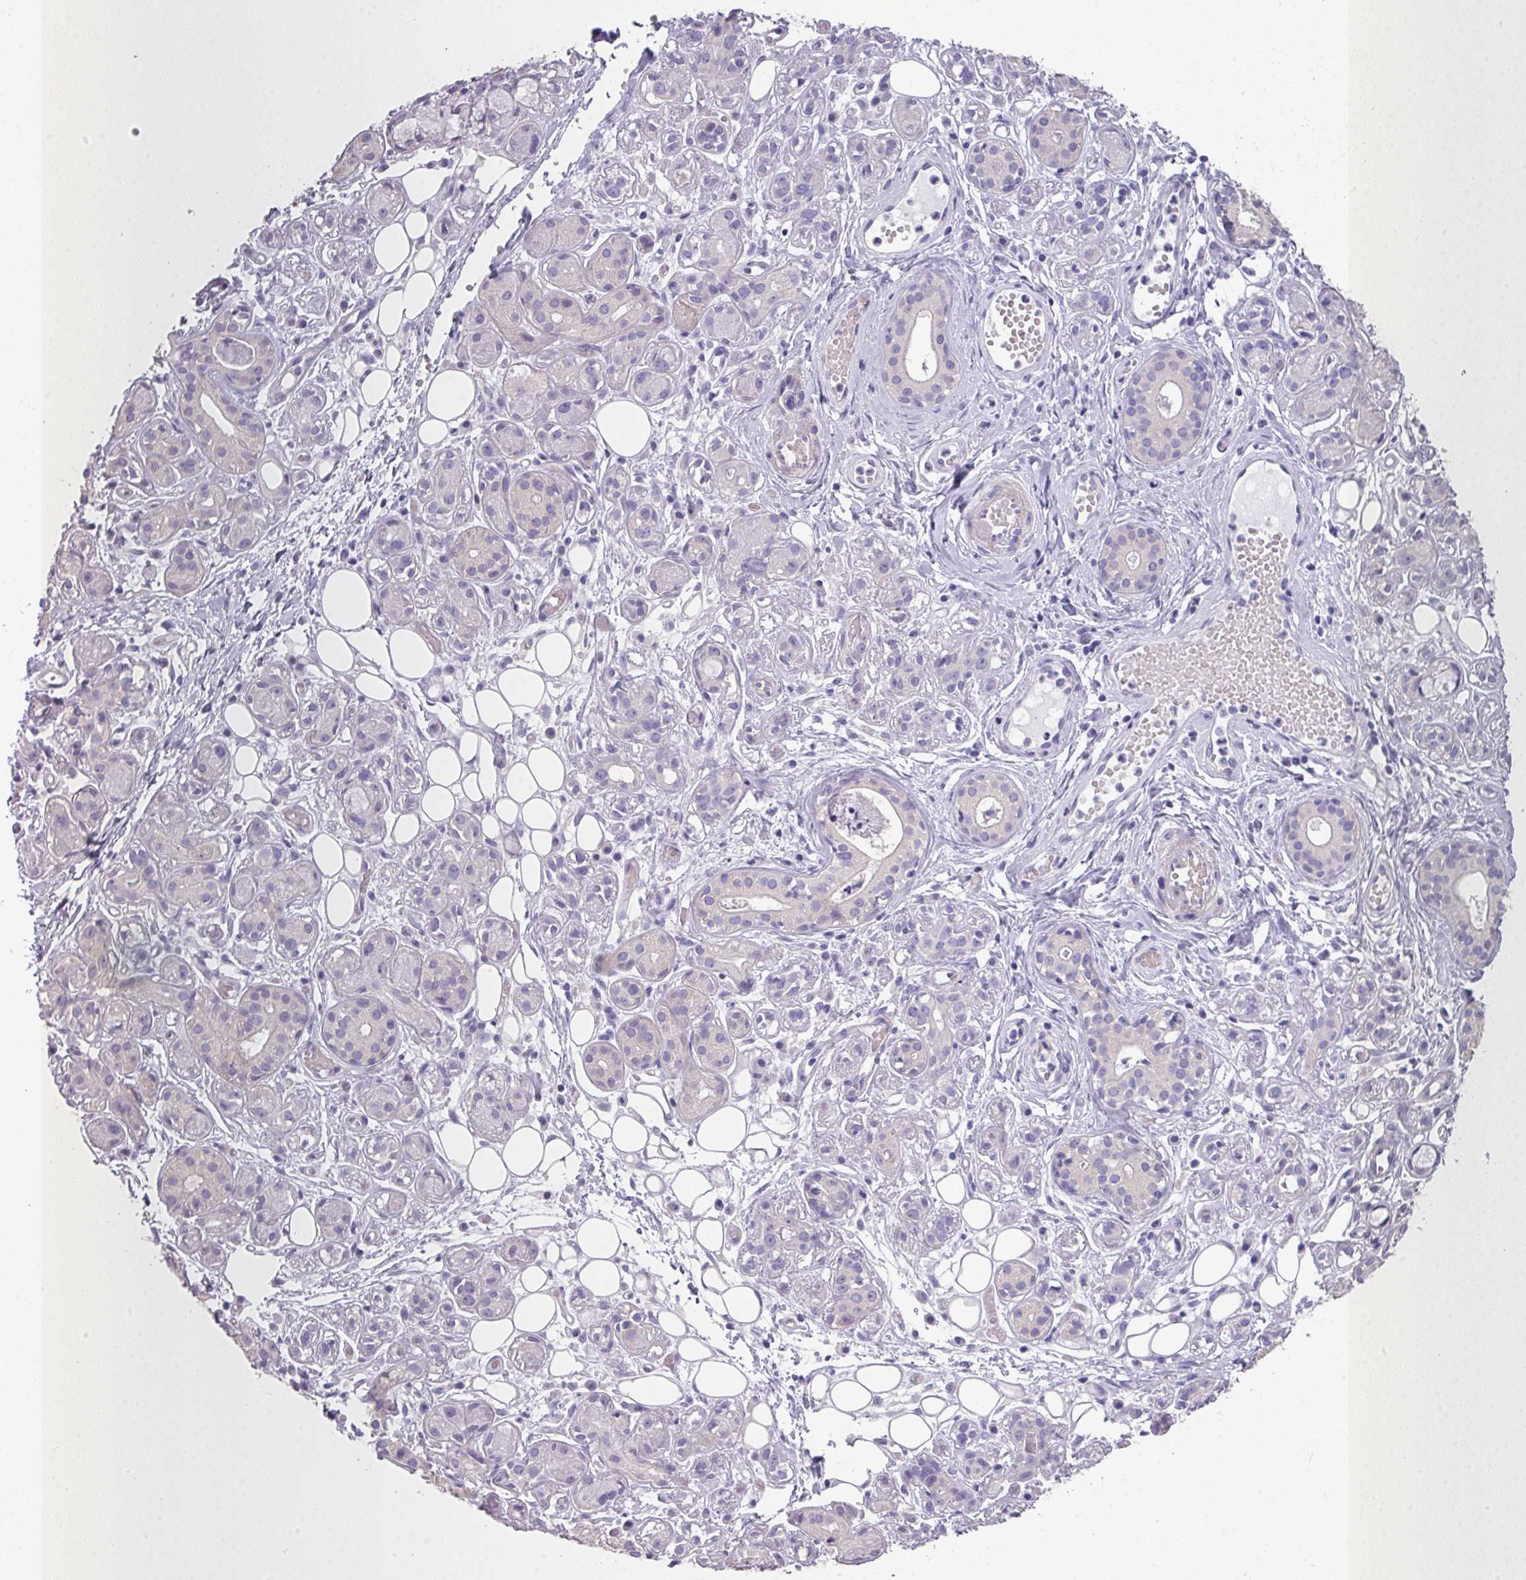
{"staining": {"intensity": "negative", "quantity": "none", "location": "none"}, "tissue": "salivary gland", "cell_type": "Glandular cells", "image_type": "normal", "snomed": [{"axis": "morphology", "description": "Normal tissue, NOS"}, {"axis": "topography", "description": "Salivary gland"}], "caption": "DAB (3,3'-diaminobenzidine) immunohistochemical staining of unremarkable human salivary gland demonstrates no significant staining in glandular cells. The staining is performed using DAB brown chromogen with nuclei counter-stained in using hematoxylin.", "gene": "GLI4", "patient": {"sex": "male", "age": 54}}